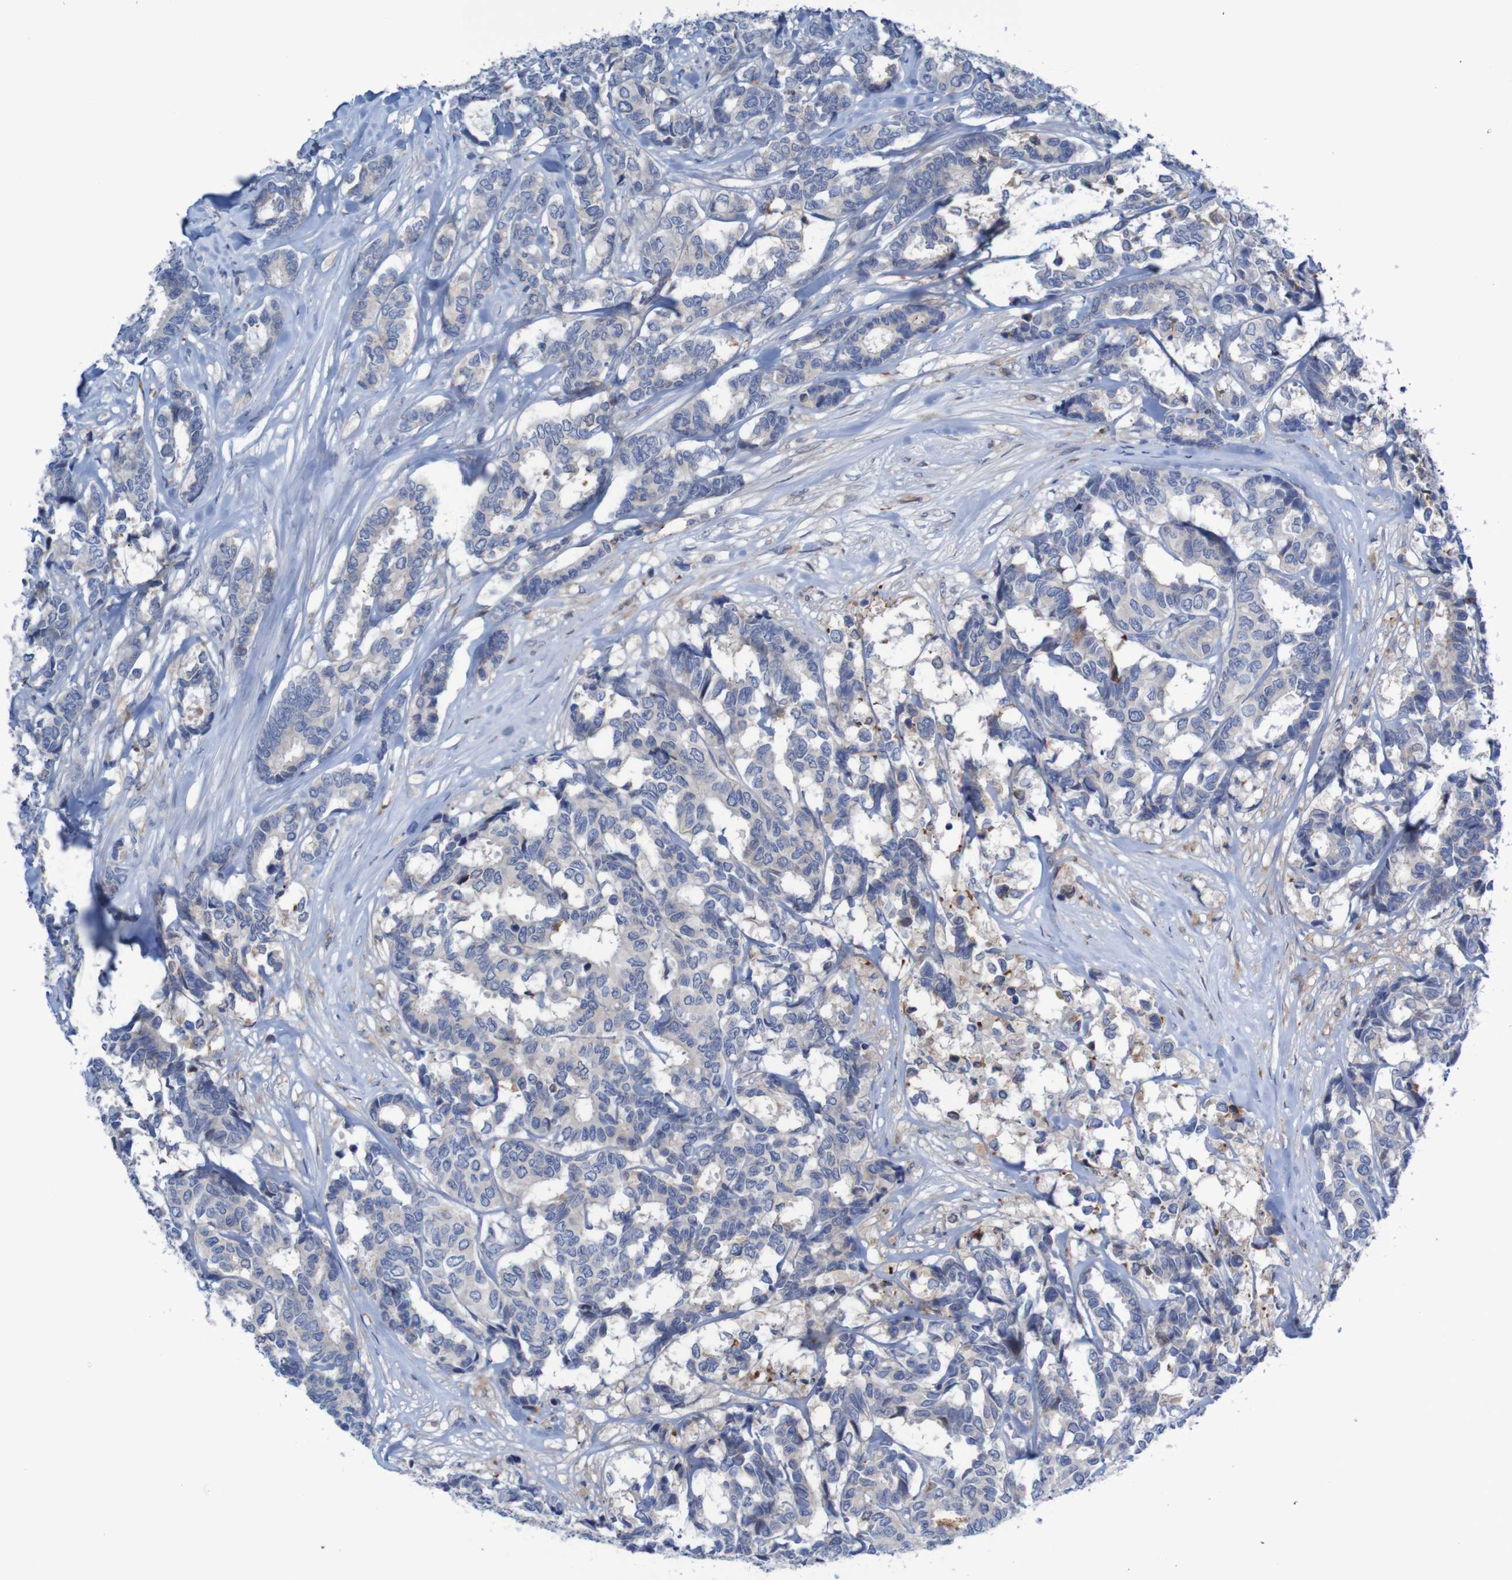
{"staining": {"intensity": "weak", "quantity": "<25%", "location": "cytoplasmic/membranous"}, "tissue": "breast cancer", "cell_type": "Tumor cells", "image_type": "cancer", "snomed": [{"axis": "morphology", "description": "Duct carcinoma"}, {"axis": "topography", "description": "Breast"}], "caption": "High power microscopy image of an immunohistochemistry micrograph of breast invasive ductal carcinoma, revealing no significant expression in tumor cells.", "gene": "ANGPT4", "patient": {"sex": "female", "age": 87}}